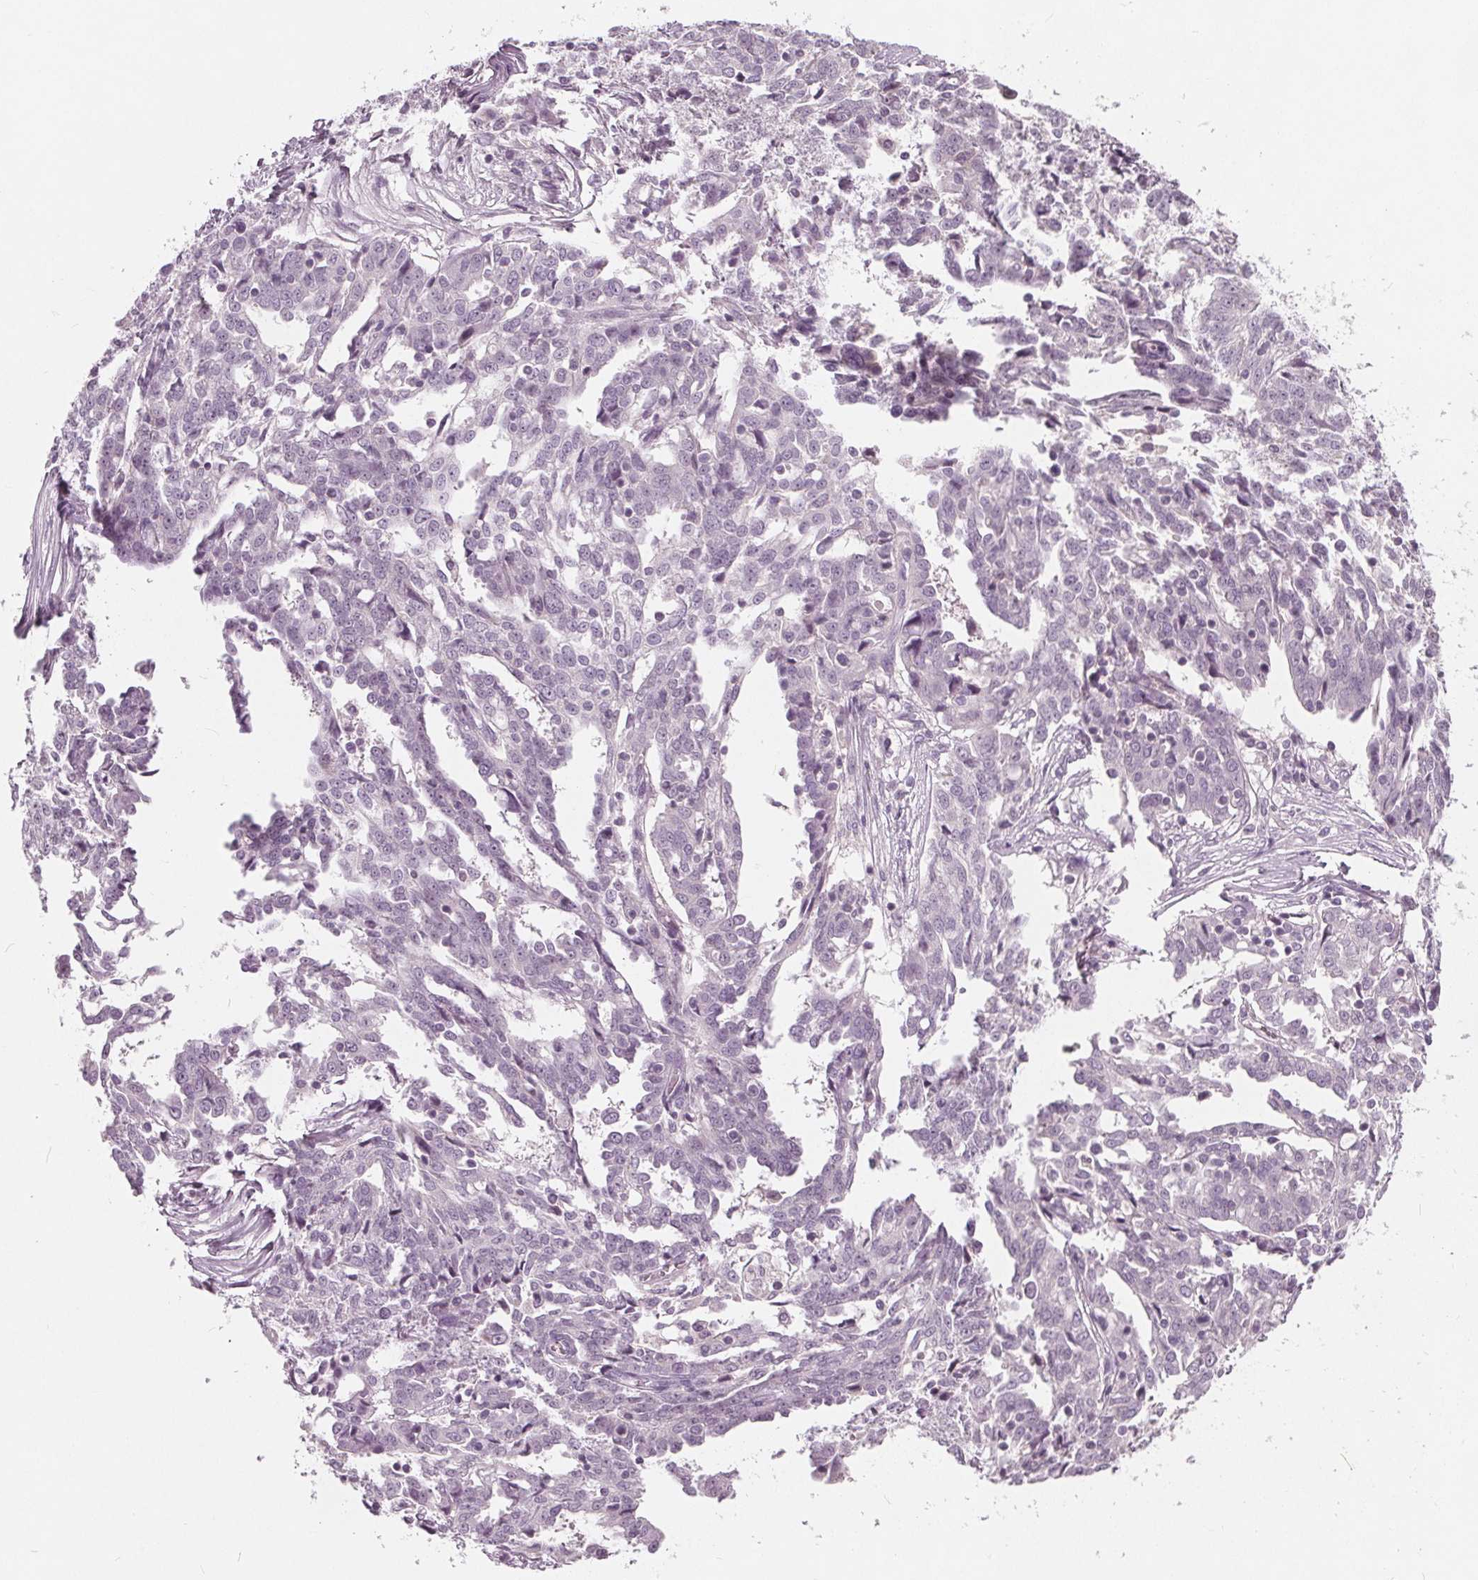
{"staining": {"intensity": "negative", "quantity": "none", "location": "none"}, "tissue": "ovarian cancer", "cell_type": "Tumor cells", "image_type": "cancer", "snomed": [{"axis": "morphology", "description": "Cystadenocarcinoma, serous, NOS"}, {"axis": "topography", "description": "Ovary"}], "caption": "Serous cystadenocarcinoma (ovarian) was stained to show a protein in brown. There is no significant staining in tumor cells.", "gene": "TKFC", "patient": {"sex": "female", "age": 67}}